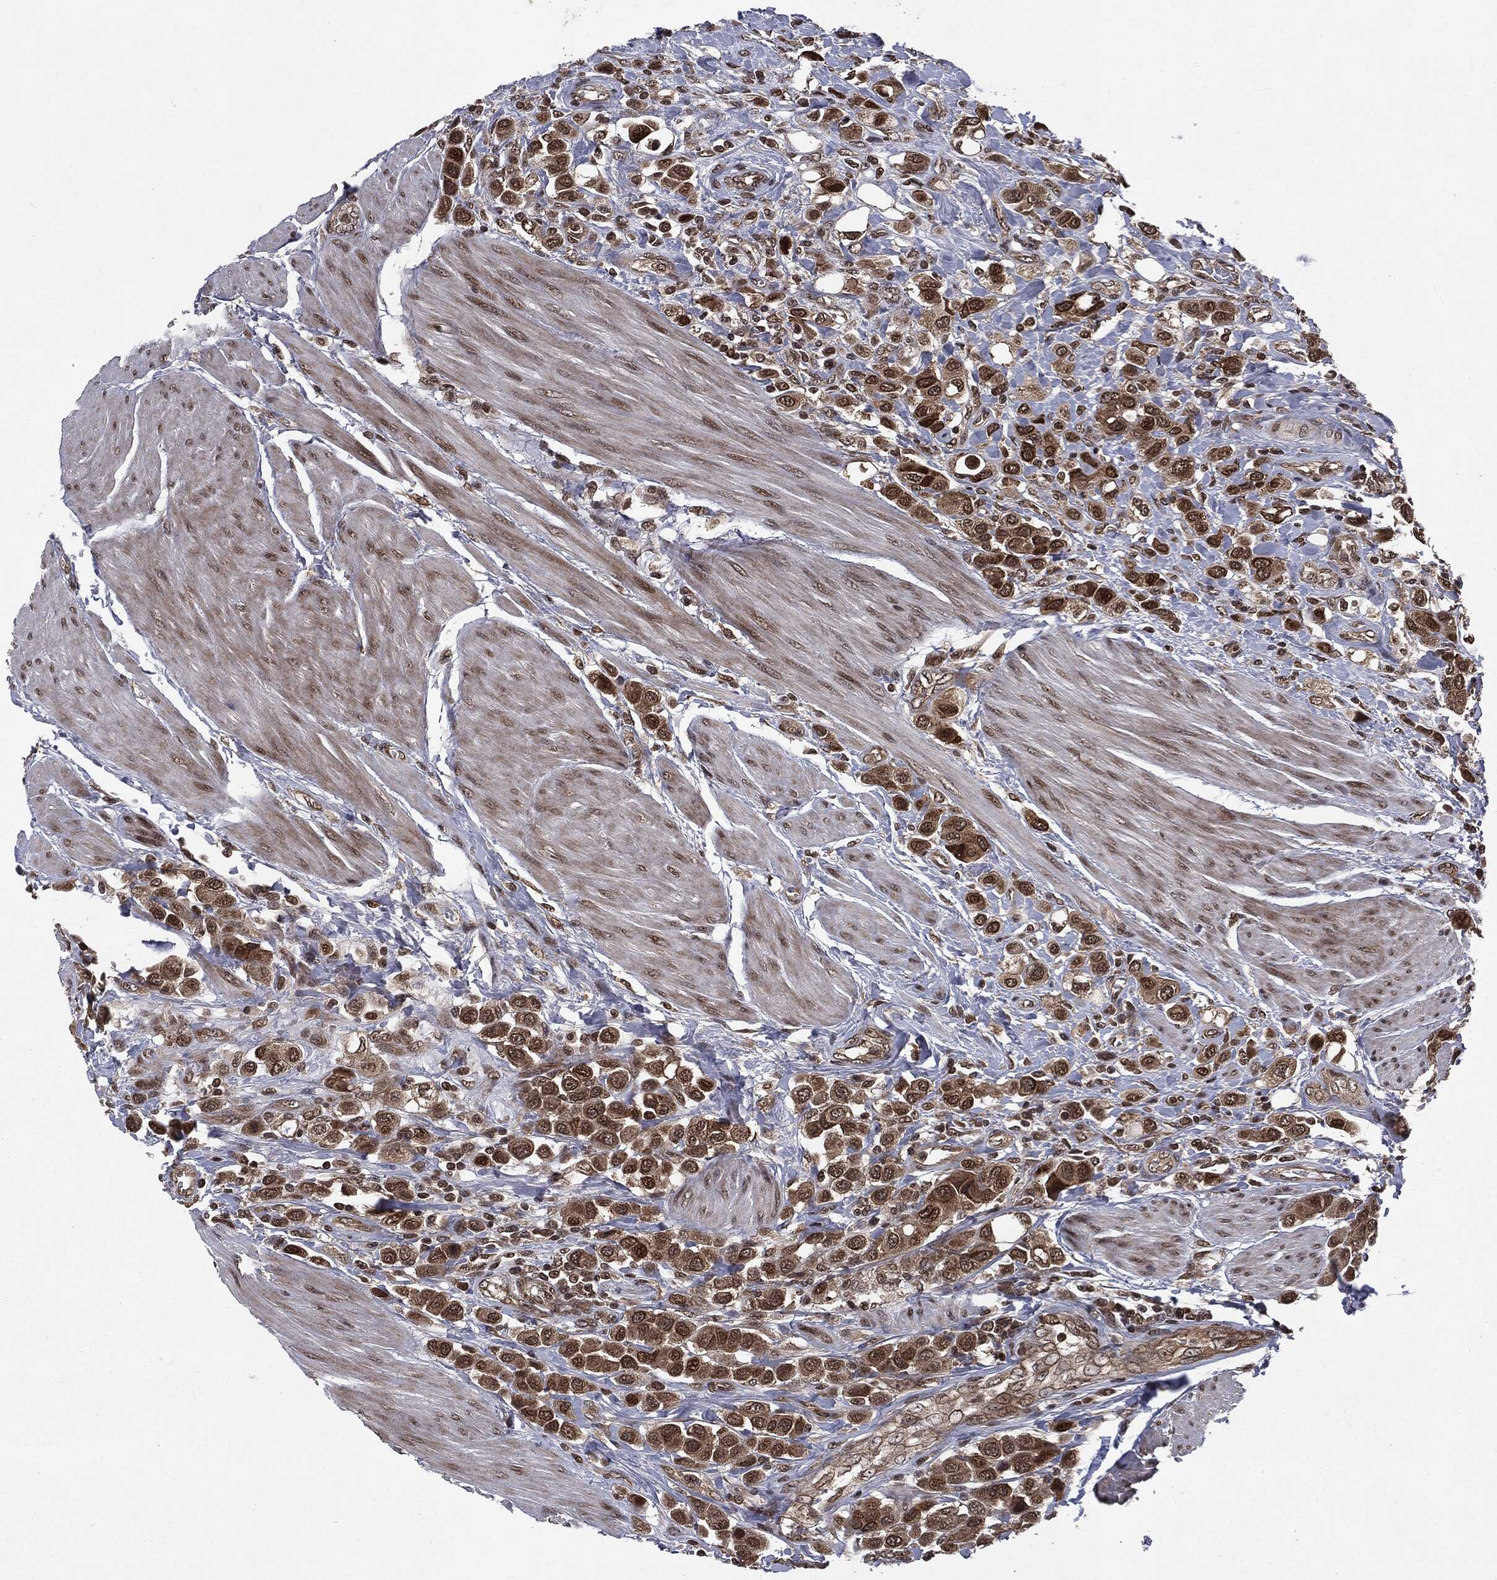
{"staining": {"intensity": "strong", "quantity": "25%-75%", "location": "cytoplasmic/membranous,nuclear"}, "tissue": "urothelial cancer", "cell_type": "Tumor cells", "image_type": "cancer", "snomed": [{"axis": "morphology", "description": "Urothelial carcinoma, High grade"}, {"axis": "topography", "description": "Urinary bladder"}], "caption": "Immunohistochemical staining of human urothelial cancer displays strong cytoplasmic/membranous and nuclear protein staining in approximately 25%-75% of tumor cells.", "gene": "STAU2", "patient": {"sex": "male", "age": 50}}